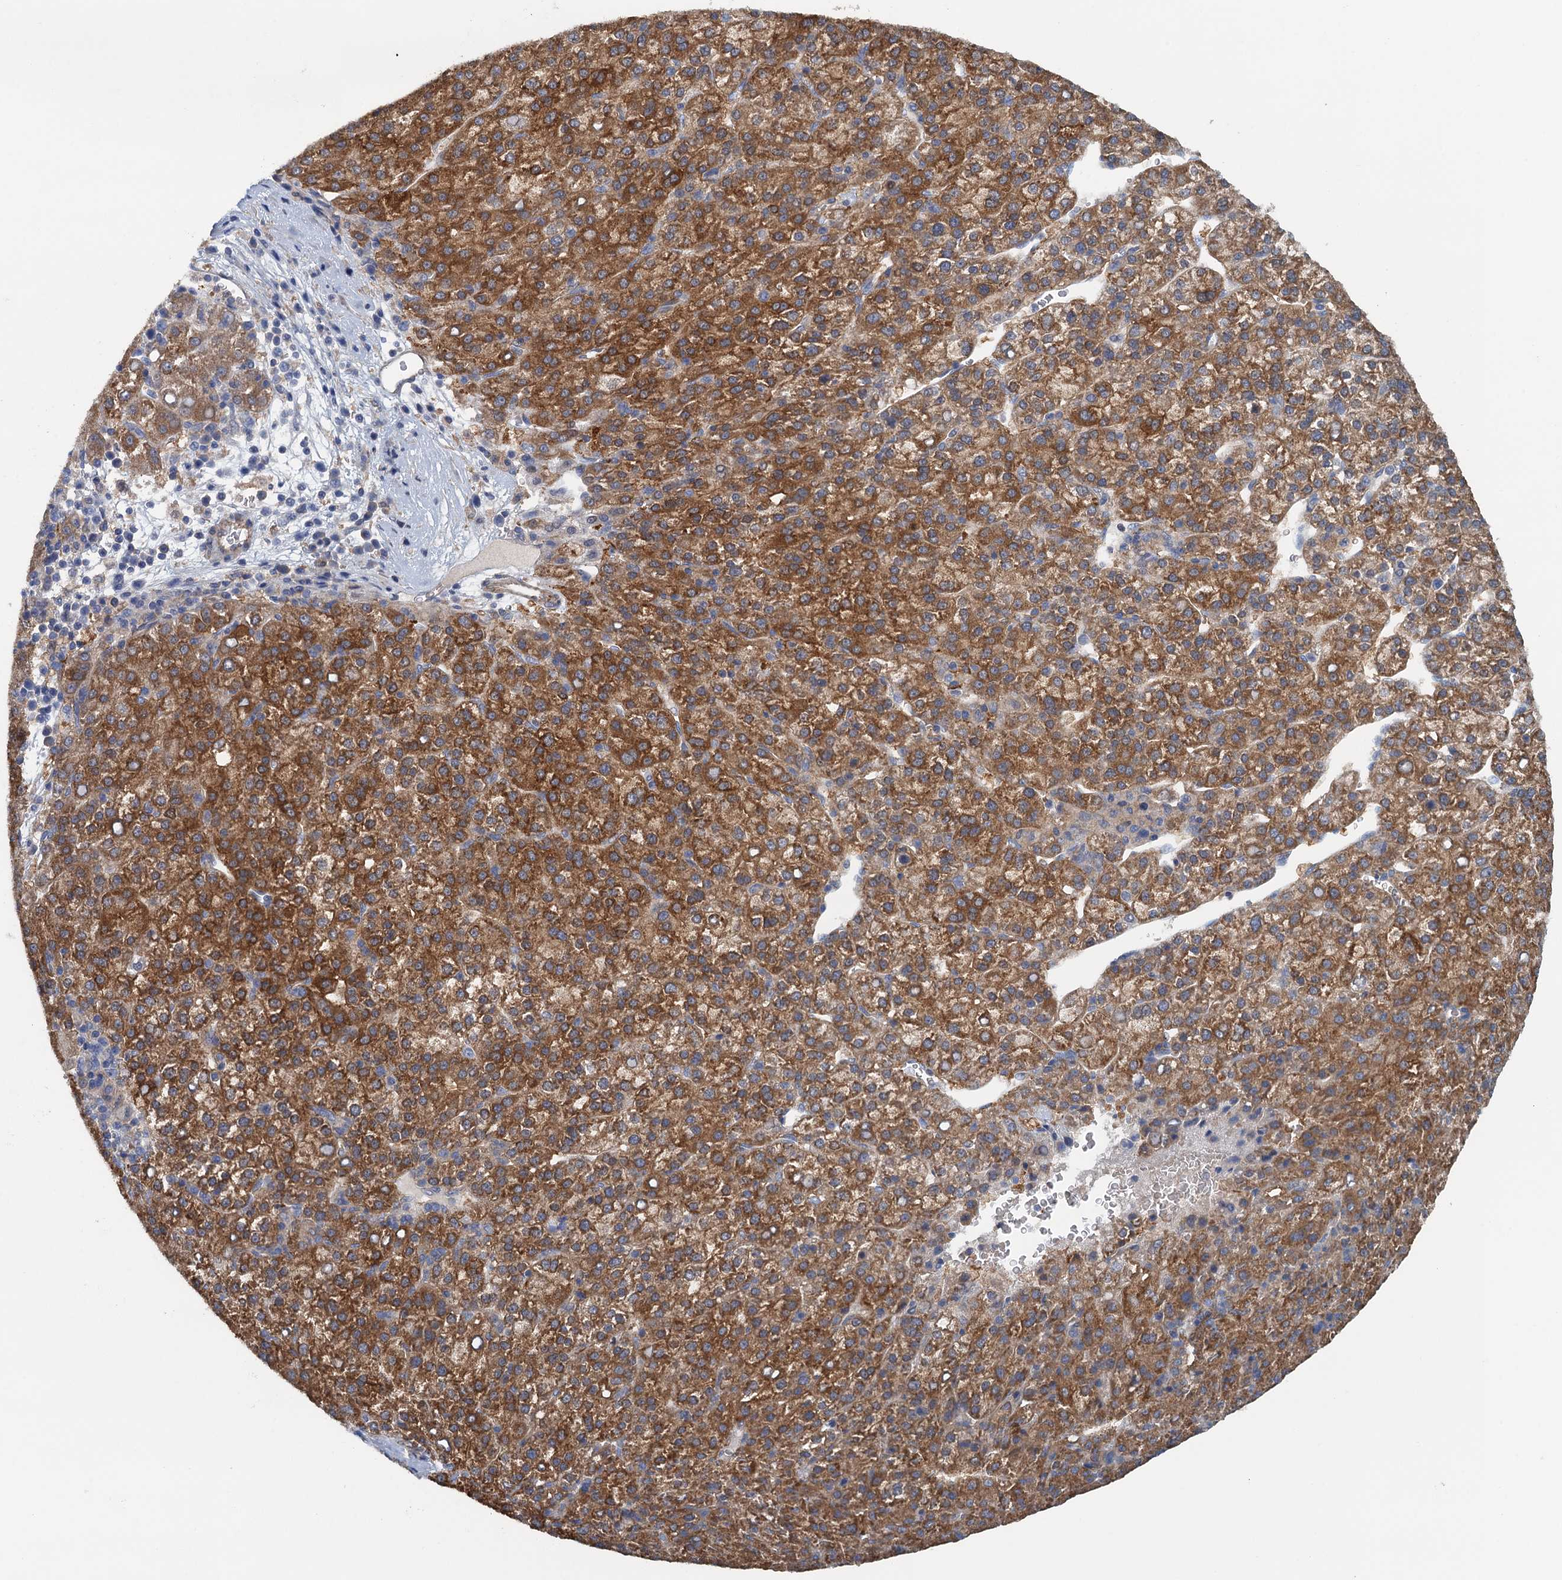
{"staining": {"intensity": "strong", "quantity": ">75%", "location": "cytoplasmic/membranous"}, "tissue": "liver cancer", "cell_type": "Tumor cells", "image_type": "cancer", "snomed": [{"axis": "morphology", "description": "Carcinoma, Hepatocellular, NOS"}, {"axis": "topography", "description": "Liver"}], "caption": "Tumor cells demonstrate high levels of strong cytoplasmic/membranous expression in approximately >75% of cells in human liver cancer.", "gene": "RSAD2", "patient": {"sex": "female", "age": 58}}